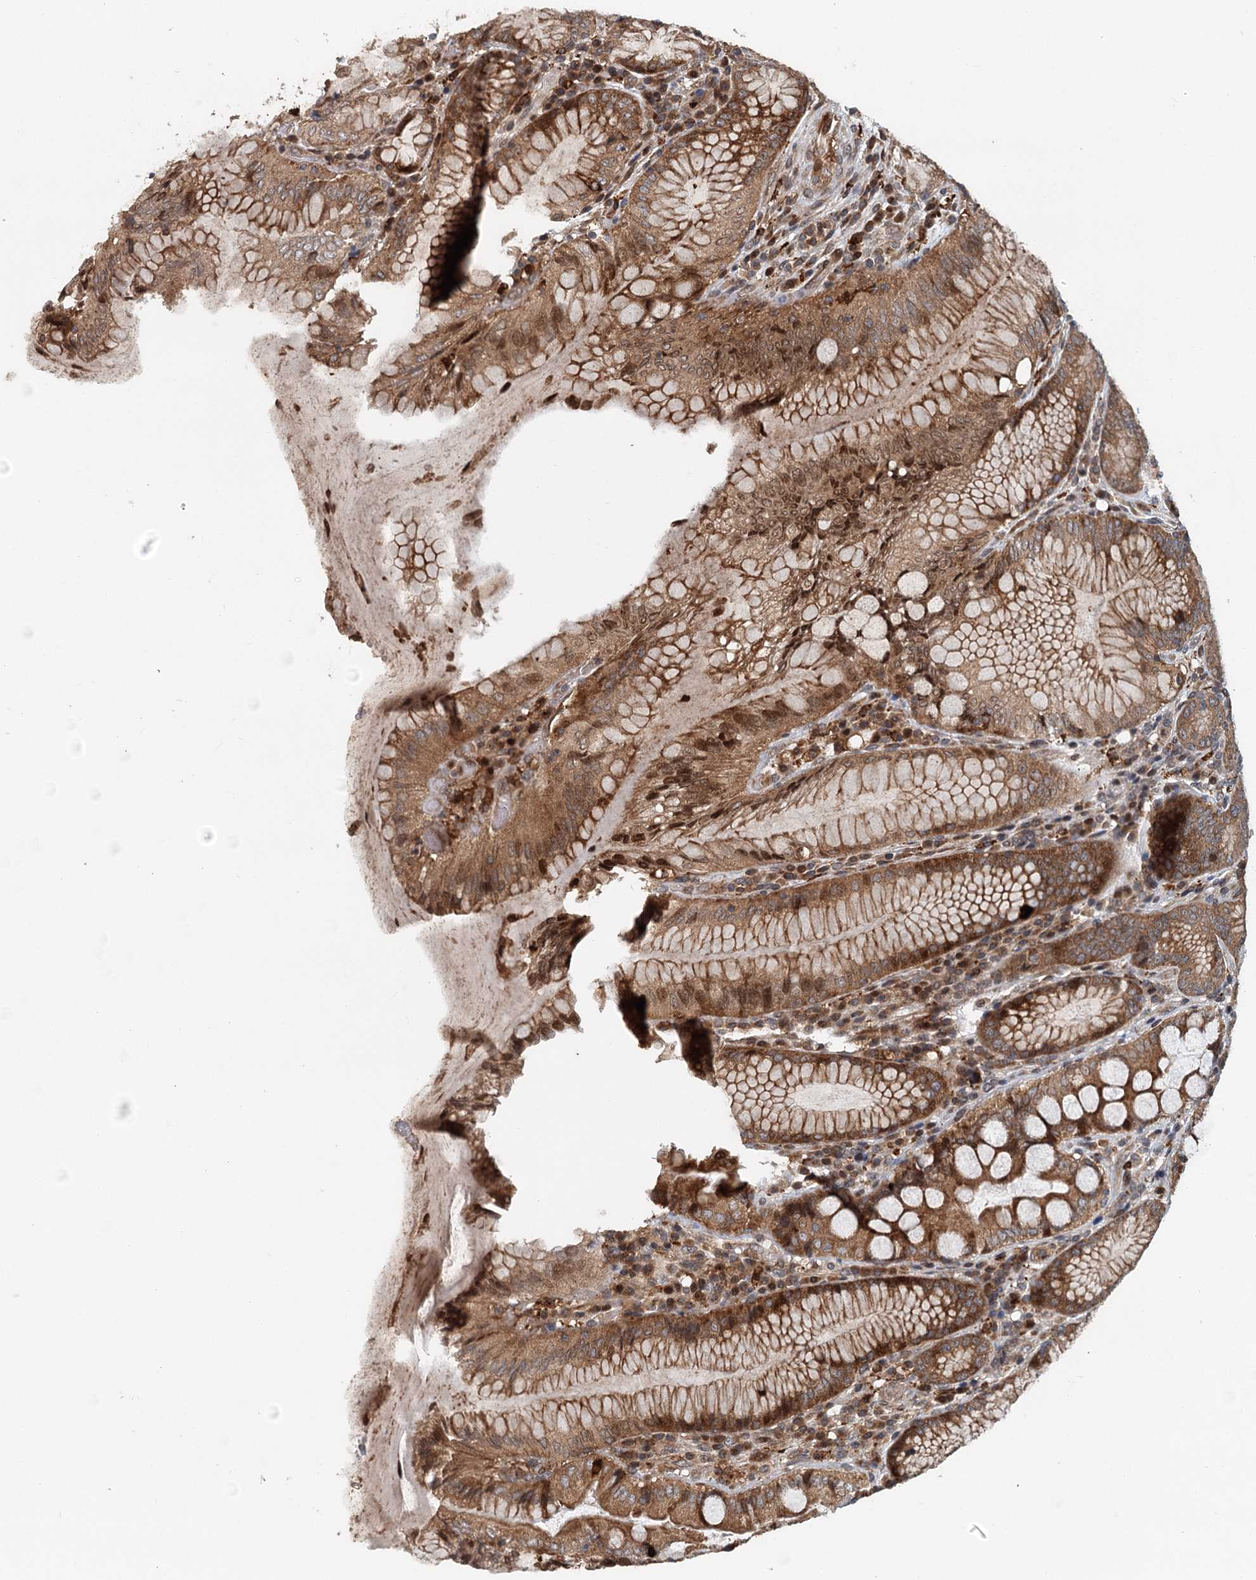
{"staining": {"intensity": "moderate", "quantity": ">75%", "location": "cytoplasmic/membranous"}, "tissue": "stomach", "cell_type": "Glandular cells", "image_type": "normal", "snomed": [{"axis": "morphology", "description": "Normal tissue, NOS"}, {"axis": "topography", "description": "Stomach, upper"}, {"axis": "topography", "description": "Stomach, lower"}], "caption": "Immunohistochemical staining of unremarkable human stomach displays medium levels of moderate cytoplasmic/membranous staining in about >75% of glandular cells. The protein is stained brown, and the nuclei are stained in blue (DAB (3,3'-diaminobenzidine) IHC with brightfield microscopy, high magnification).", "gene": "RNF111", "patient": {"sex": "female", "age": 76}}